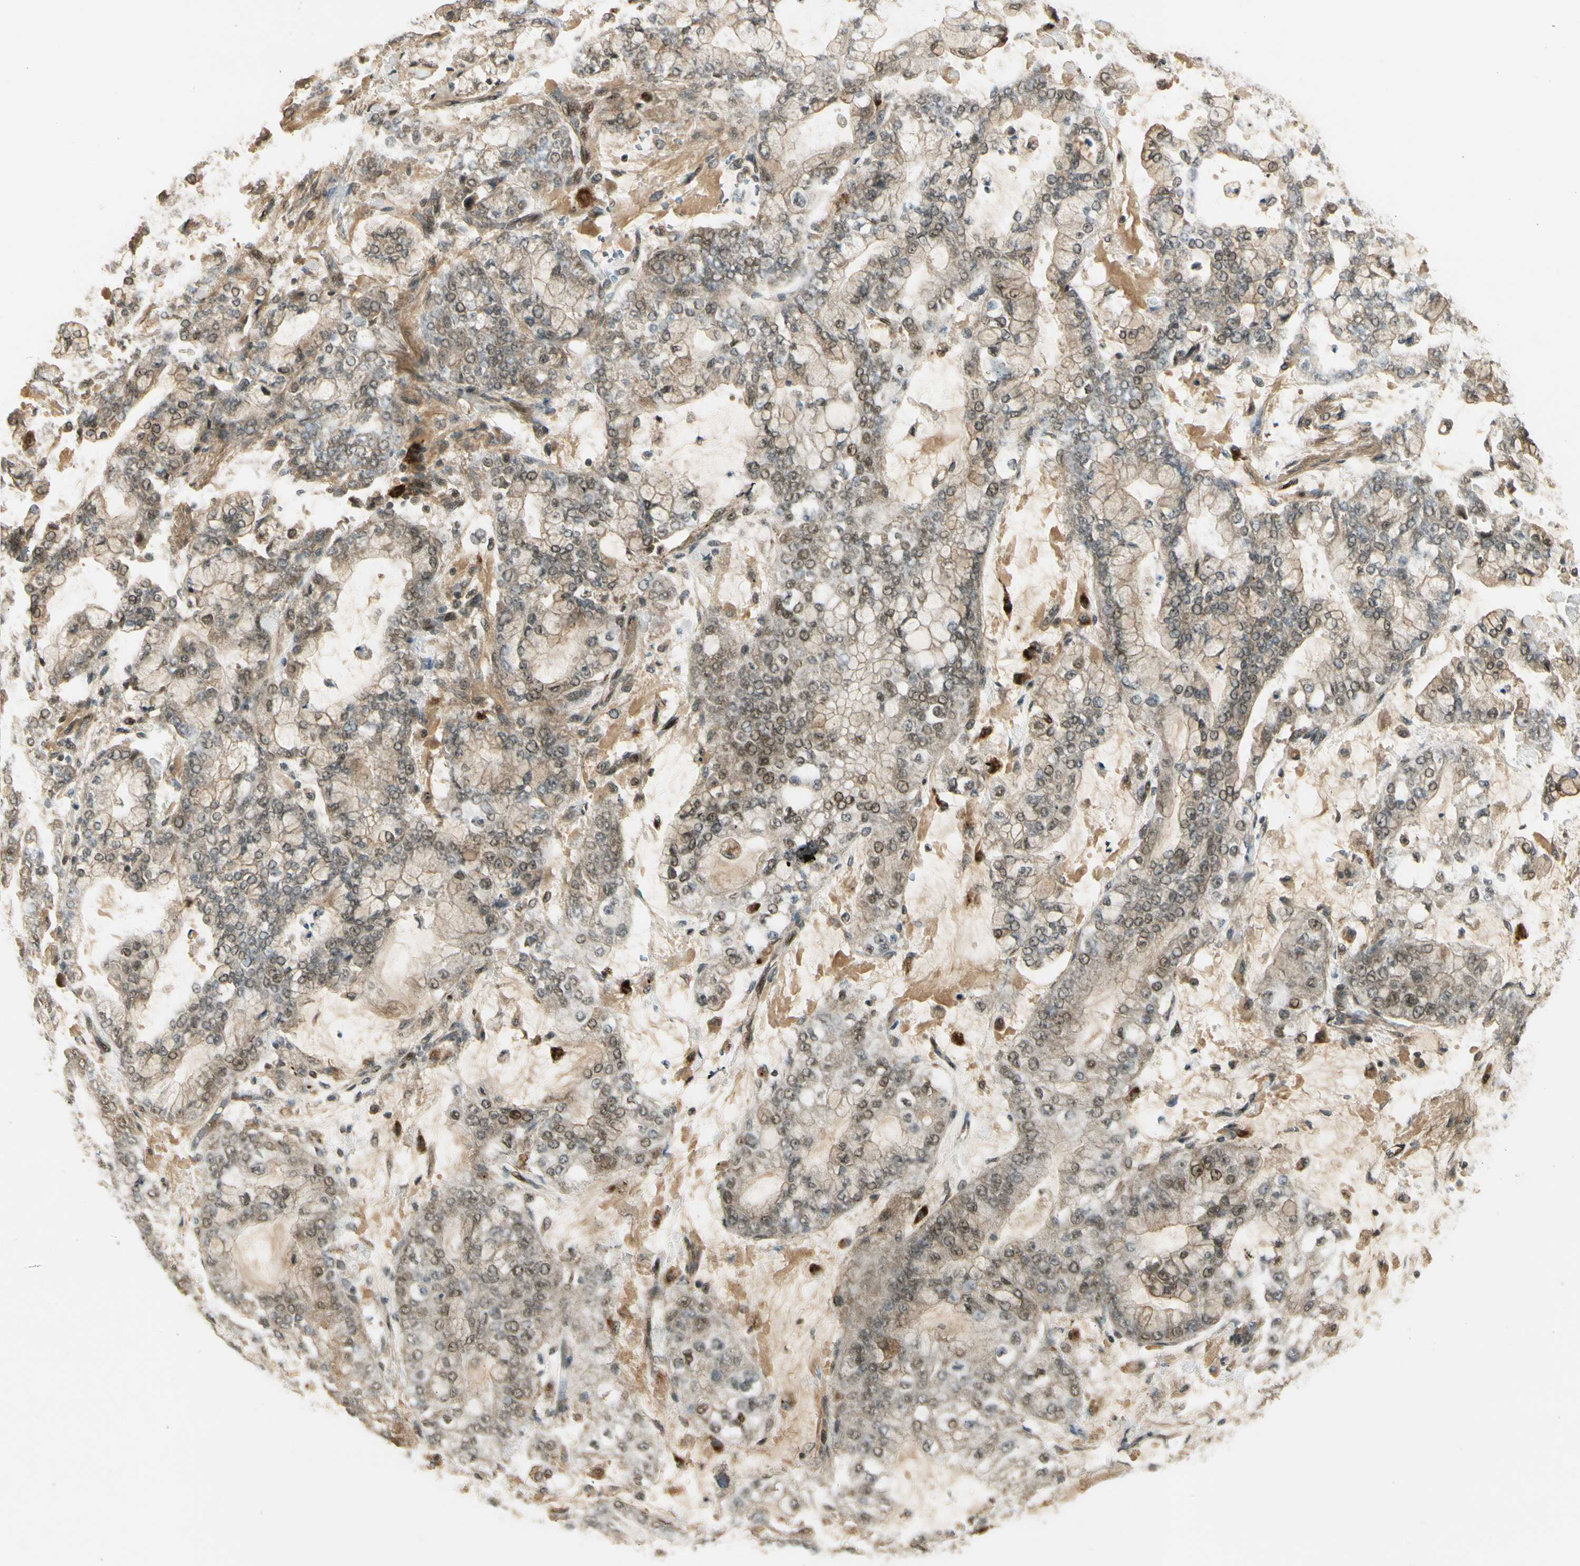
{"staining": {"intensity": "weak", "quantity": "25%-75%", "location": "nuclear"}, "tissue": "stomach cancer", "cell_type": "Tumor cells", "image_type": "cancer", "snomed": [{"axis": "morphology", "description": "Adenocarcinoma, NOS"}, {"axis": "topography", "description": "Stomach"}], "caption": "Approximately 25%-75% of tumor cells in adenocarcinoma (stomach) reveal weak nuclear protein positivity as visualized by brown immunohistochemical staining.", "gene": "GMEB2", "patient": {"sex": "male", "age": 76}}